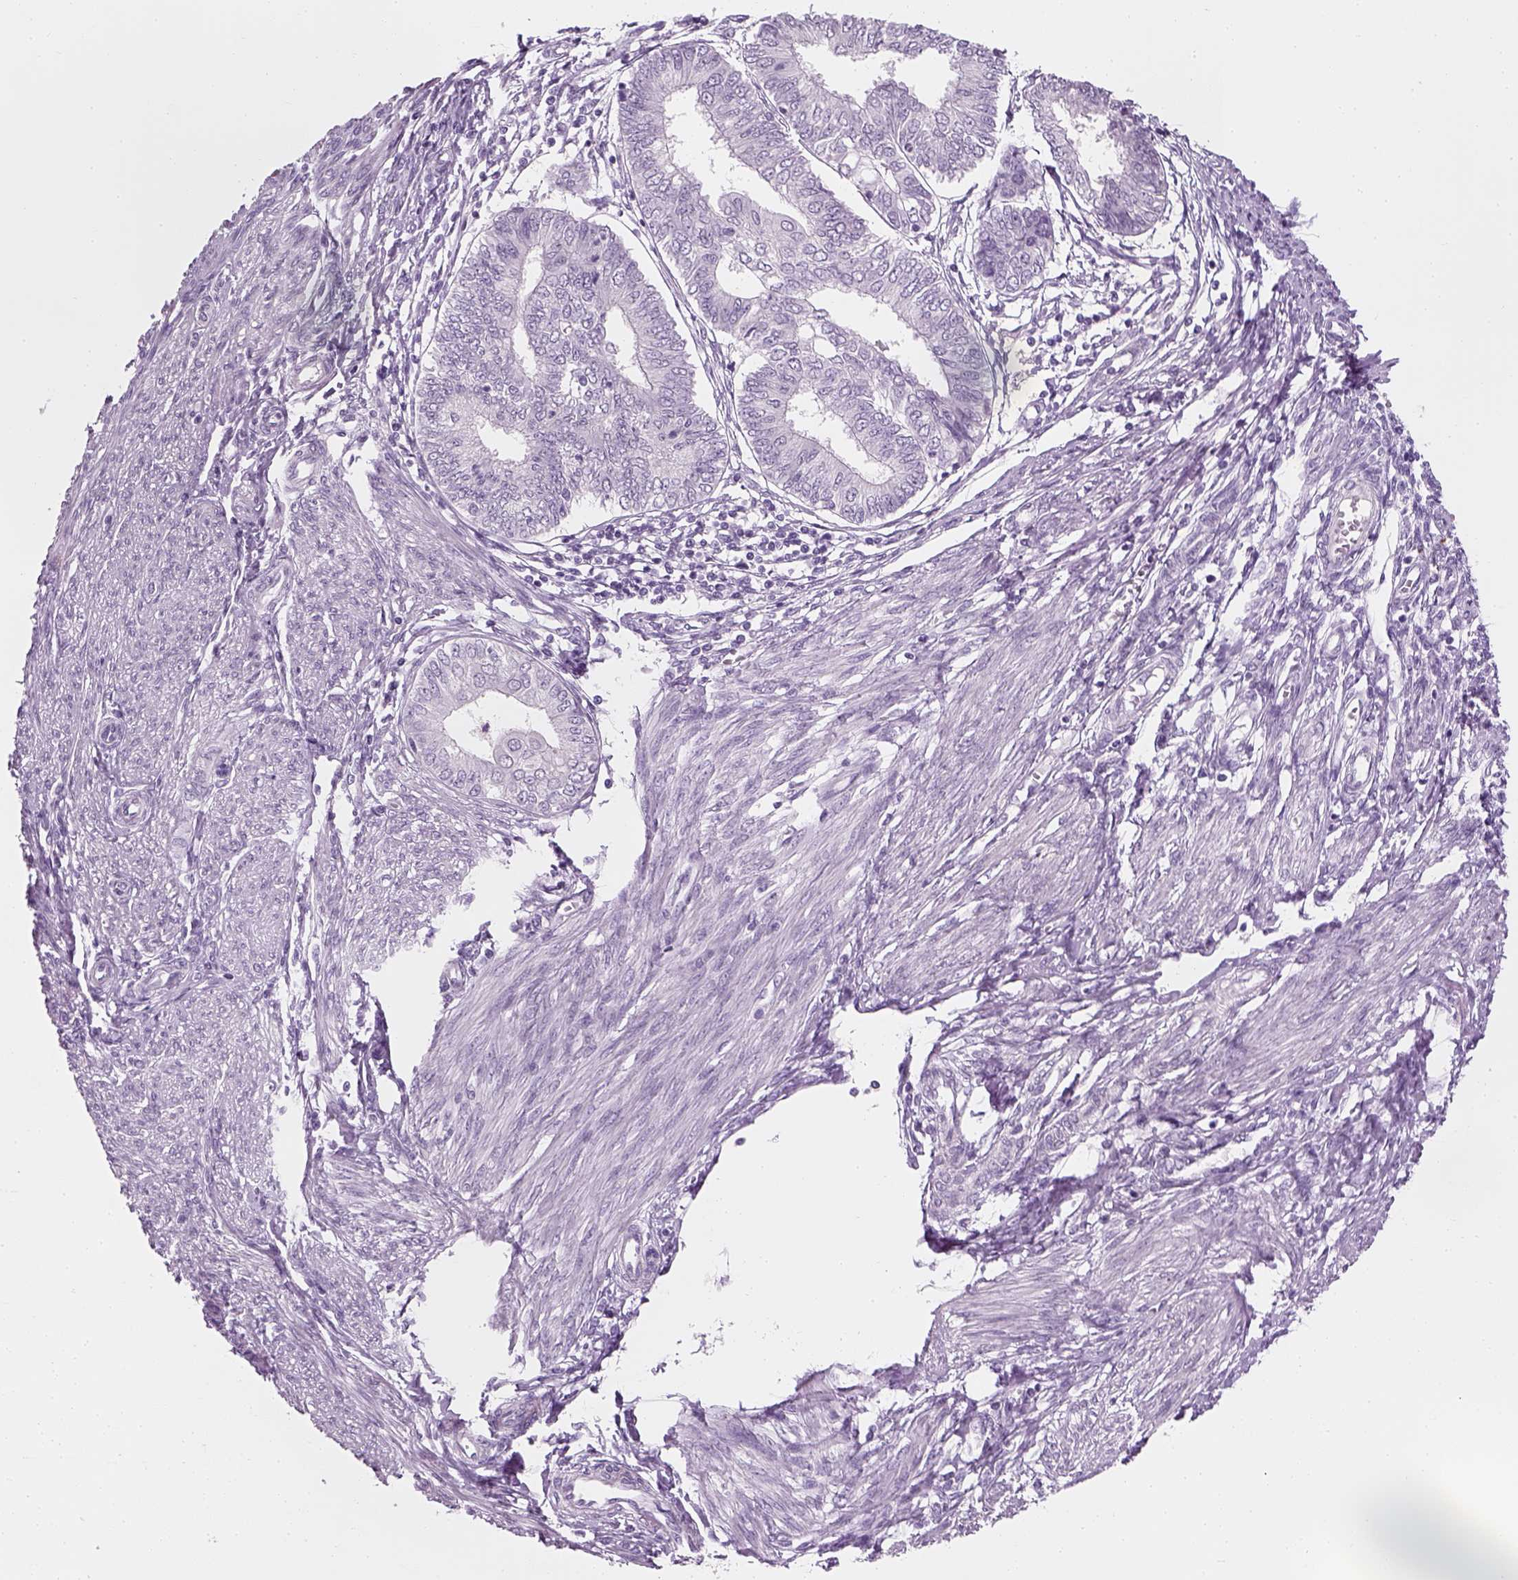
{"staining": {"intensity": "negative", "quantity": "none", "location": "none"}, "tissue": "endometrial cancer", "cell_type": "Tumor cells", "image_type": "cancer", "snomed": [{"axis": "morphology", "description": "Adenocarcinoma, NOS"}, {"axis": "topography", "description": "Endometrium"}], "caption": "IHC histopathology image of endometrial cancer stained for a protein (brown), which exhibits no expression in tumor cells. (DAB (3,3'-diaminobenzidine) IHC with hematoxylin counter stain).", "gene": "TH", "patient": {"sex": "female", "age": 68}}